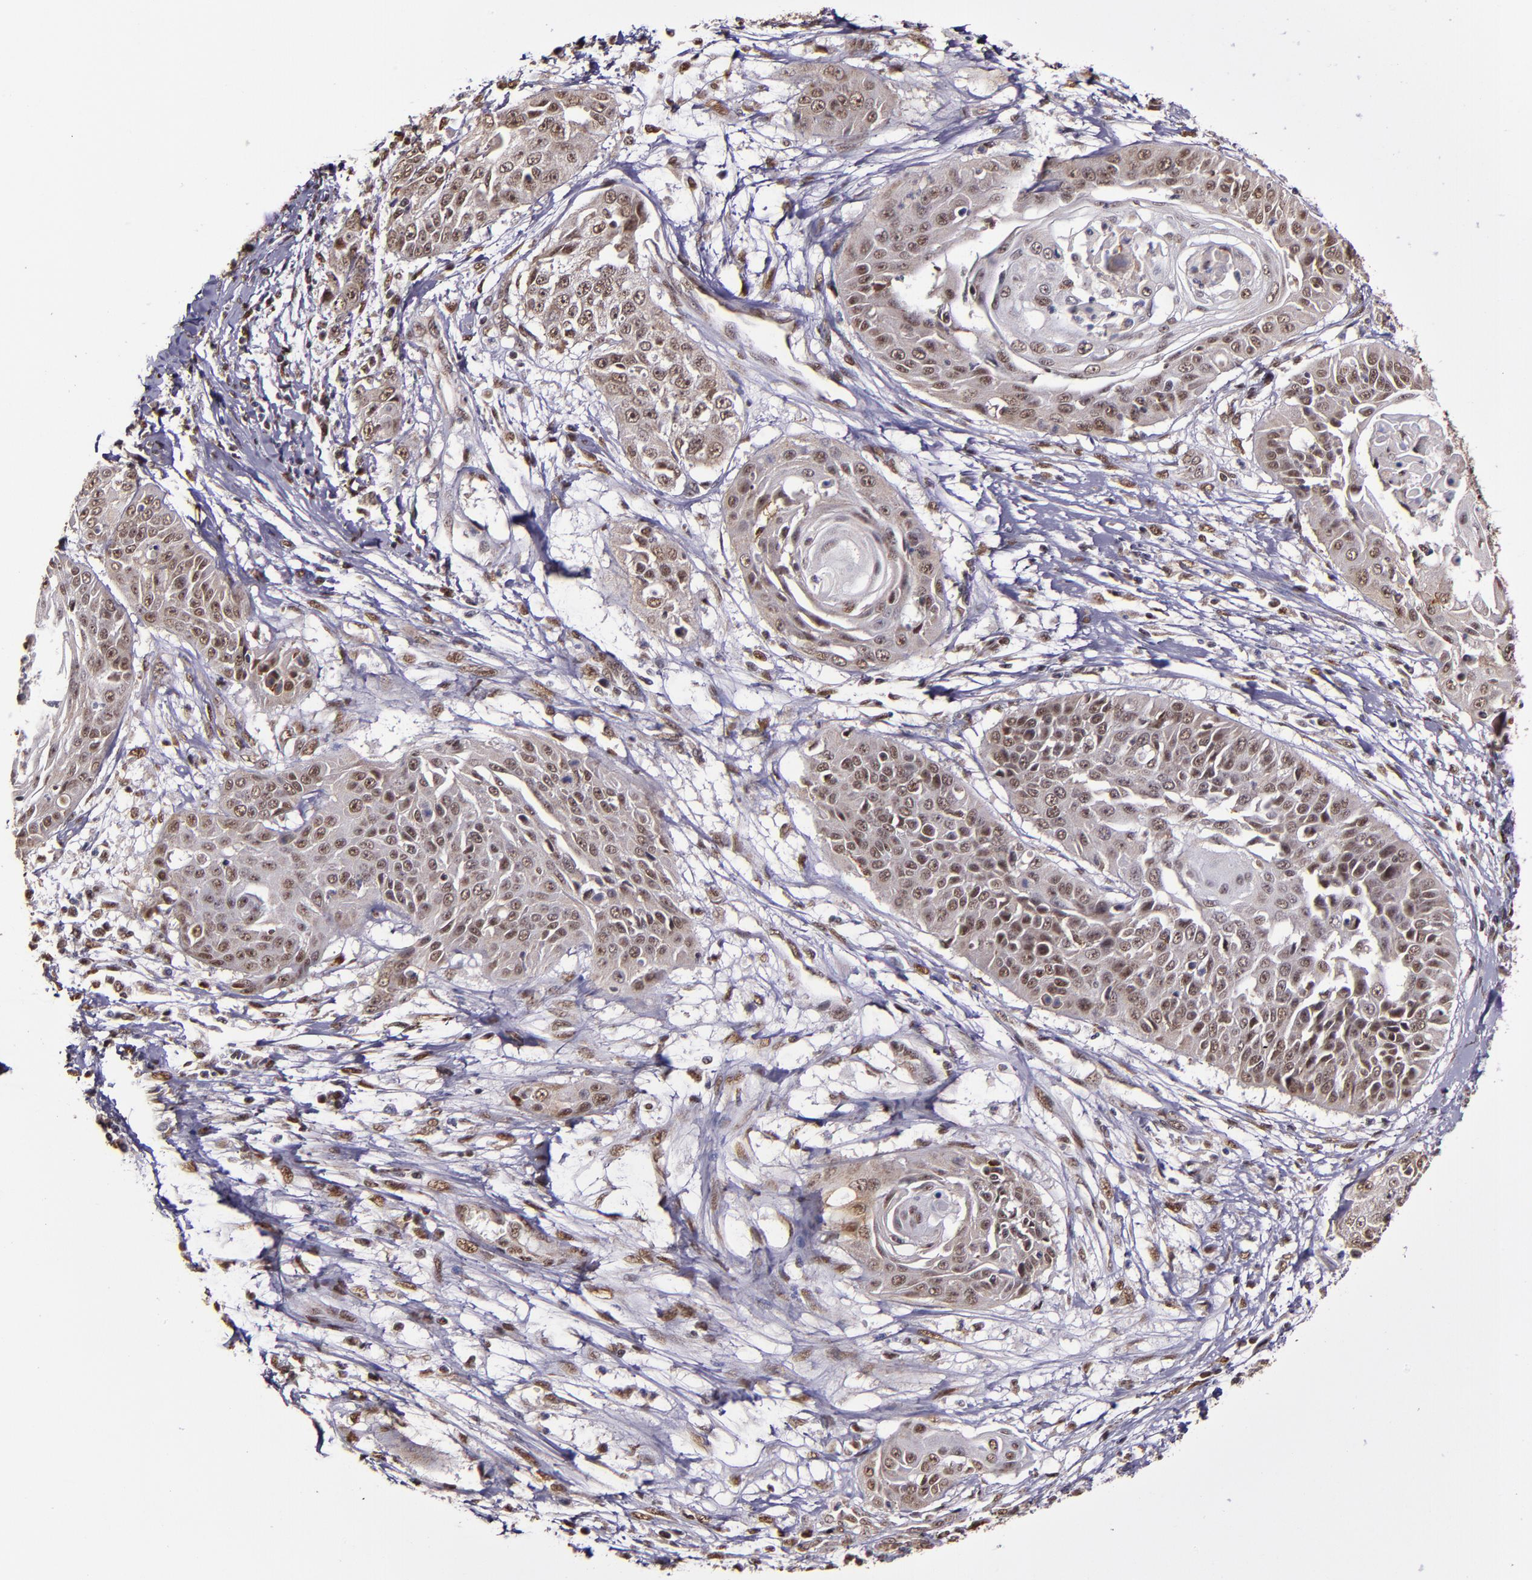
{"staining": {"intensity": "moderate", "quantity": ">75%", "location": "cytoplasmic/membranous,nuclear"}, "tissue": "cervical cancer", "cell_type": "Tumor cells", "image_type": "cancer", "snomed": [{"axis": "morphology", "description": "Squamous cell carcinoma, NOS"}, {"axis": "topography", "description": "Cervix"}], "caption": "Immunohistochemistry (DAB (3,3'-diaminobenzidine)) staining of cervical squamous cell carcinoma reveals moderate cytoplasmic/membranous and nuclear protein expression in about >75% of tumor cells.", "gene": "CECR2", "patient": {"sex": "female", "age": 64}}